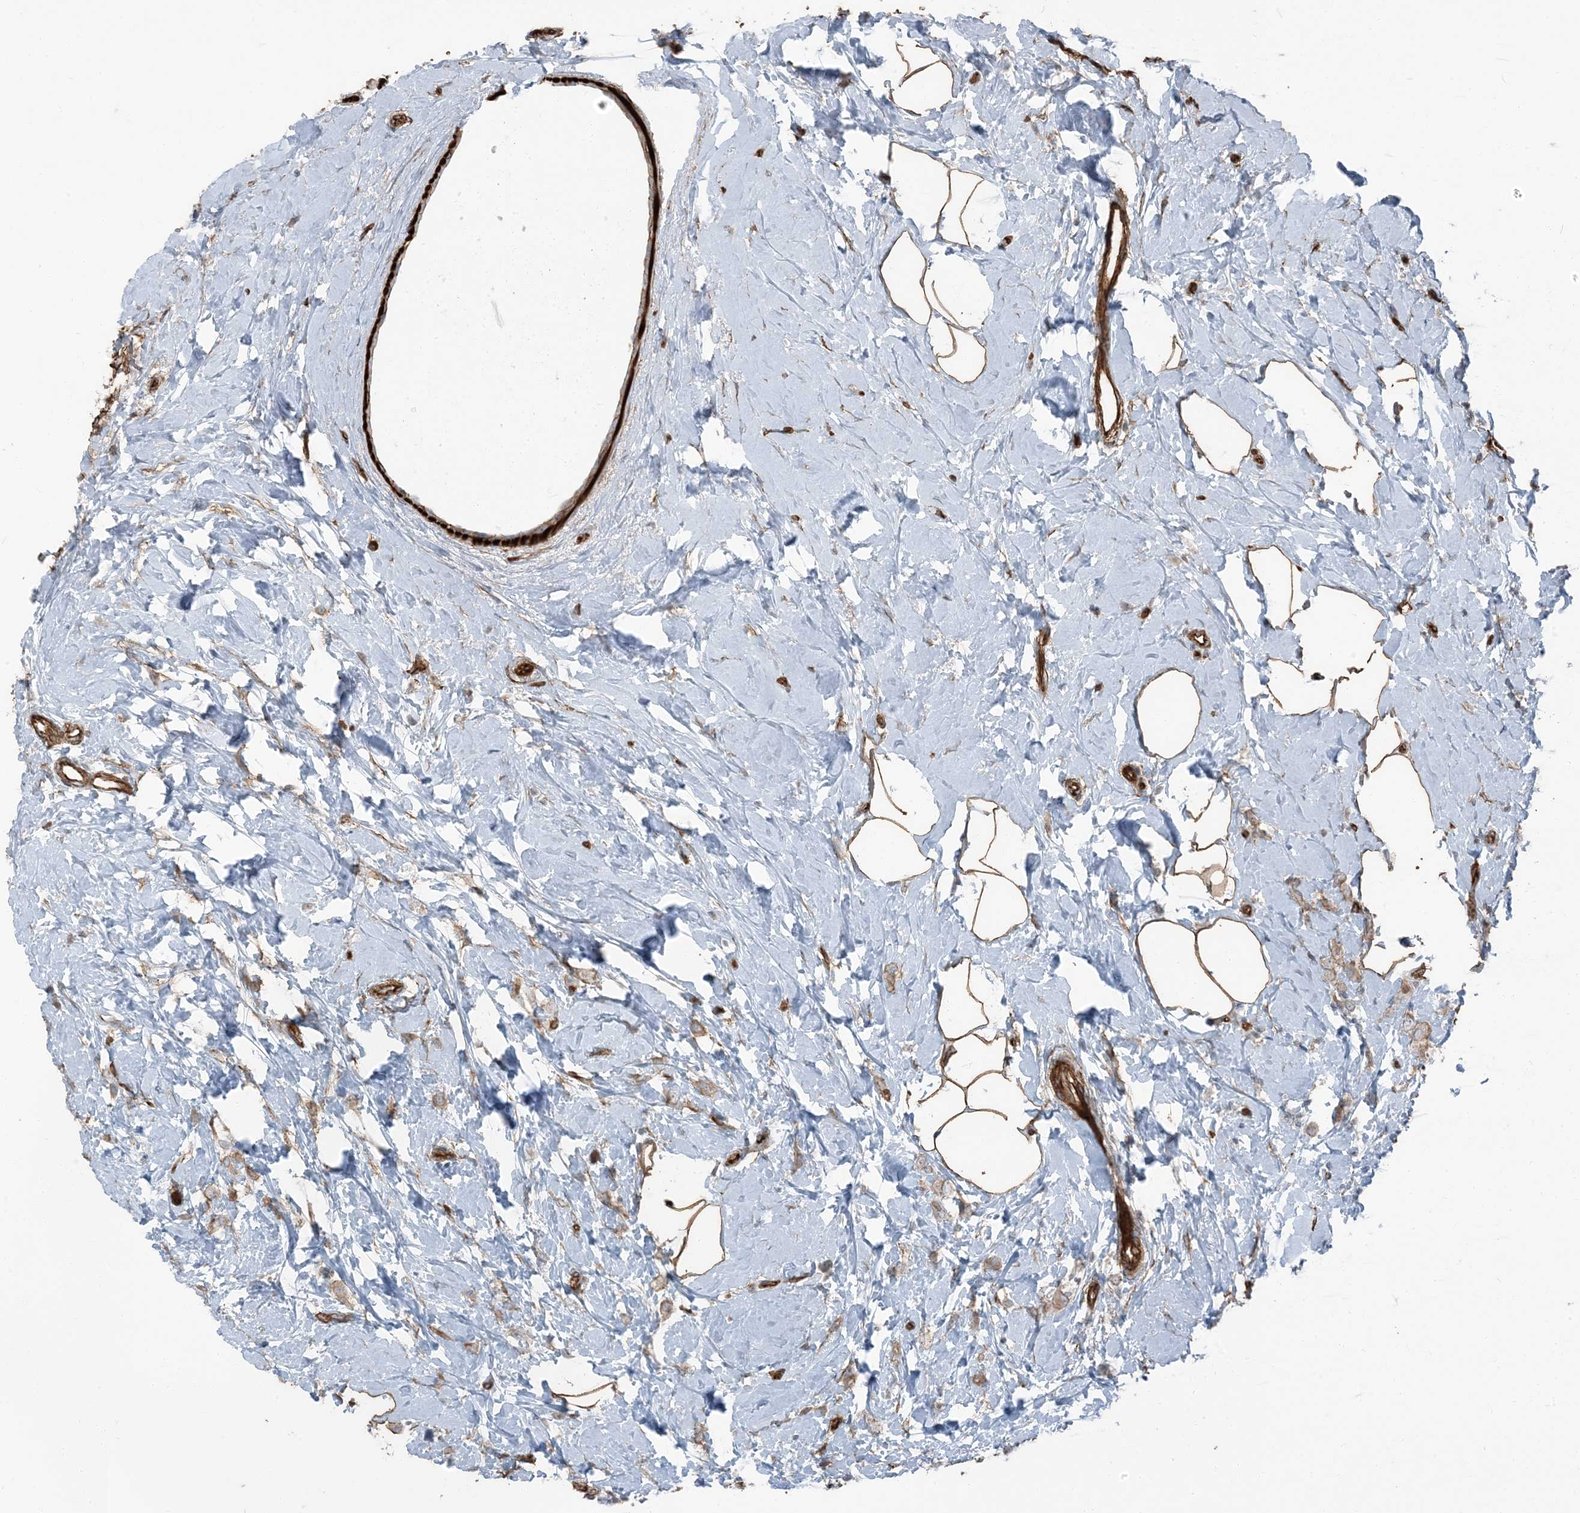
{"staining": {"intensity": "moderate", "quantity": ">75%", "location": "cytoplasmic/membranous"}, "tissue": "breast cancer", "cell_type": "Tumor cells", "image_type": "cancer", "snomed": [{"axis": "morphology", "description": "Lobular carcinoma"}, {"axis": "topography", "description": "Breast"}], "caption": "Lobular carcinoma (breast) stained with DAB (3,3'-diaminobenzidine) immunohistochemistry exhibits medium levels of moderate cytoplasmic/membranous positivity in about >75% of tumor cells. (DAB IHC with brightfield microscopy, high magnification).", "gene": "ZFP90", "patient": {"sex": "female", "age": 47}}